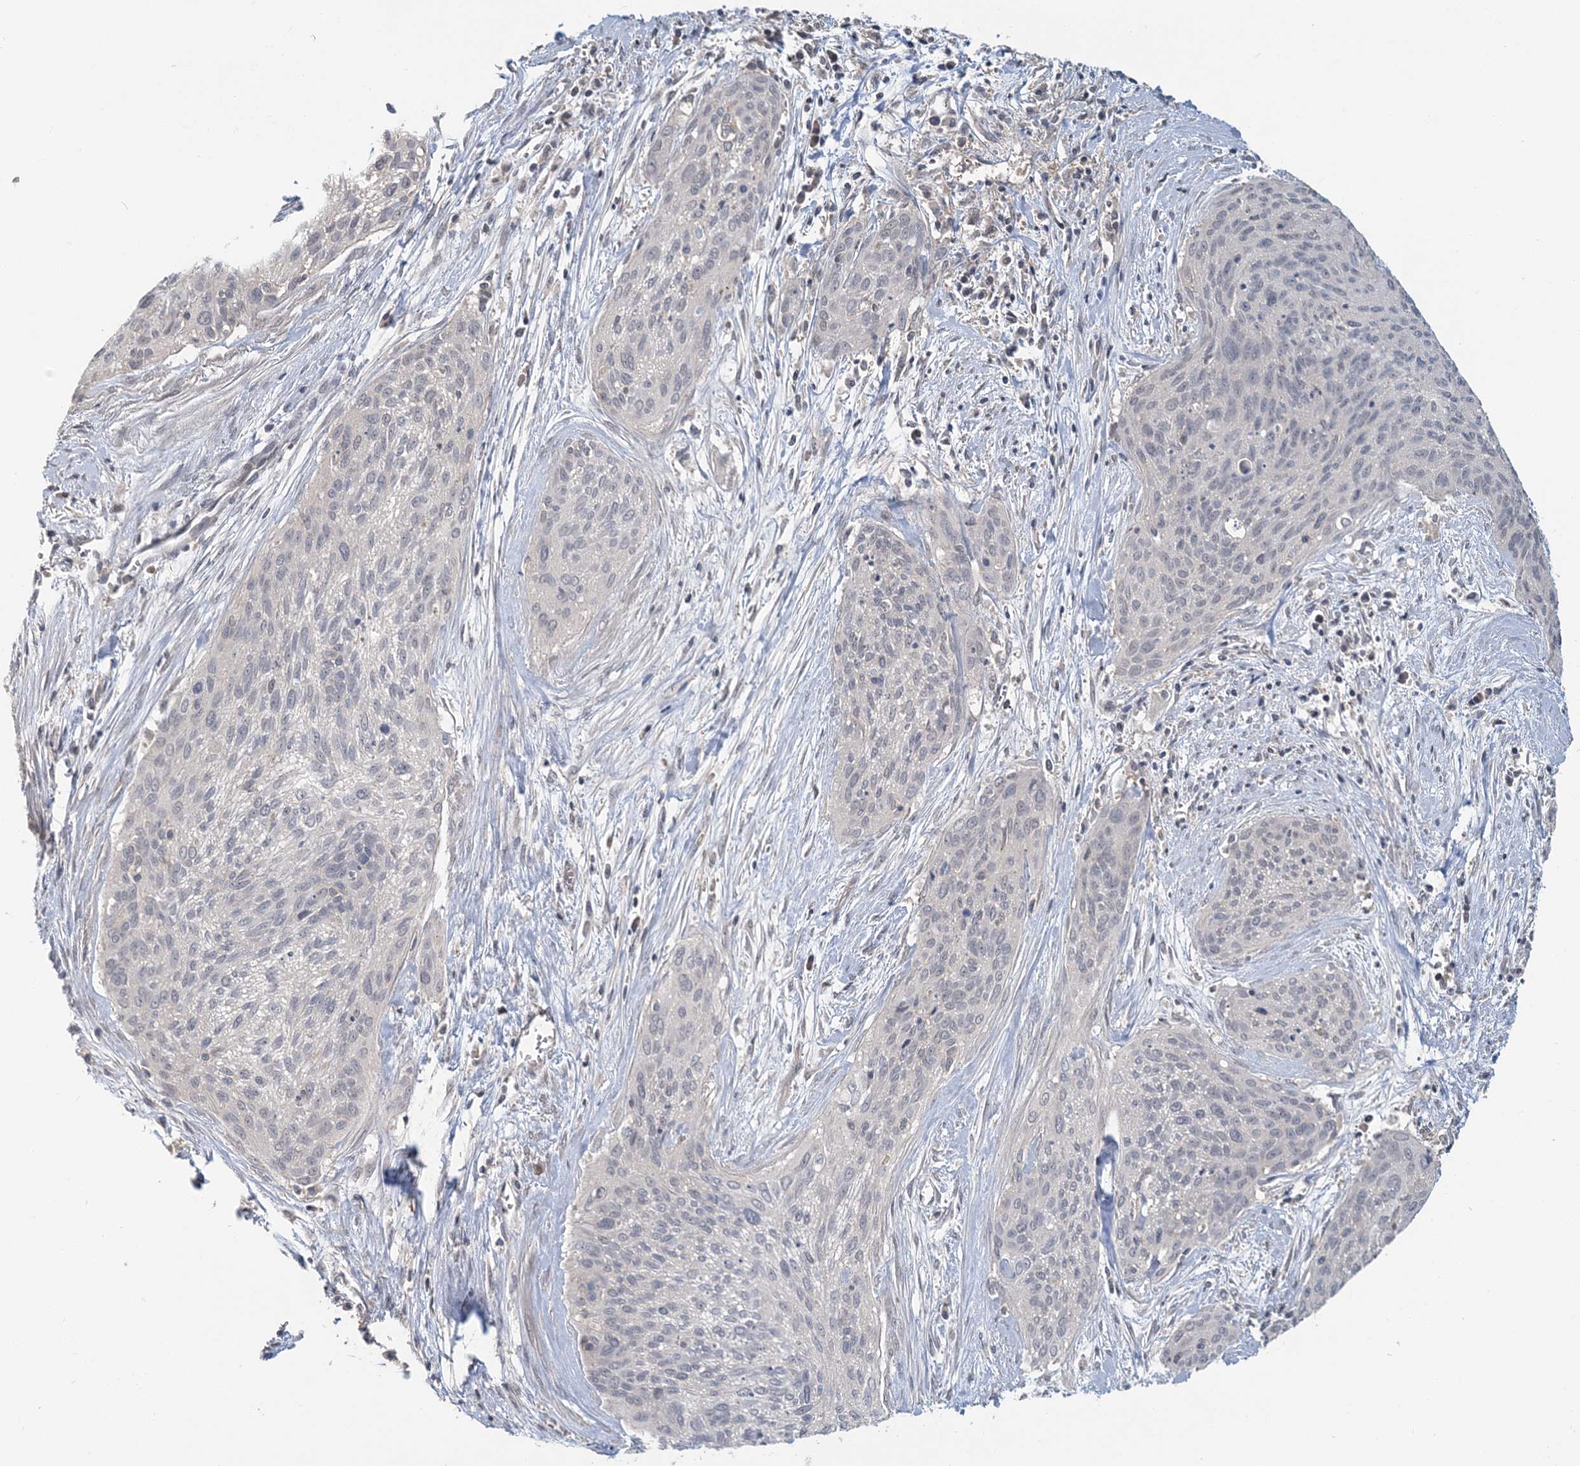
{"staining": {"intensity": "negative", "quantity": "none", "location": "none"}, "tissue": "cervical cancer", "cell_type": "Tumor cells", "image_type": "cancer", "snomed": [{"axis": "morphology", "description": "Squamous cell carcinoma, NOS"}, {"axis": "topography", "description": "Cervix"}], "caption": "Micrograph shows no protein staining in tumor cells of cervical cancer tissue. (Brightfield microscopy of DAB (3,3'-diaminobenzidine) IHC at high magnification).", "gene": "RNF25", "patient": {"sex": "female", "age": 55}}